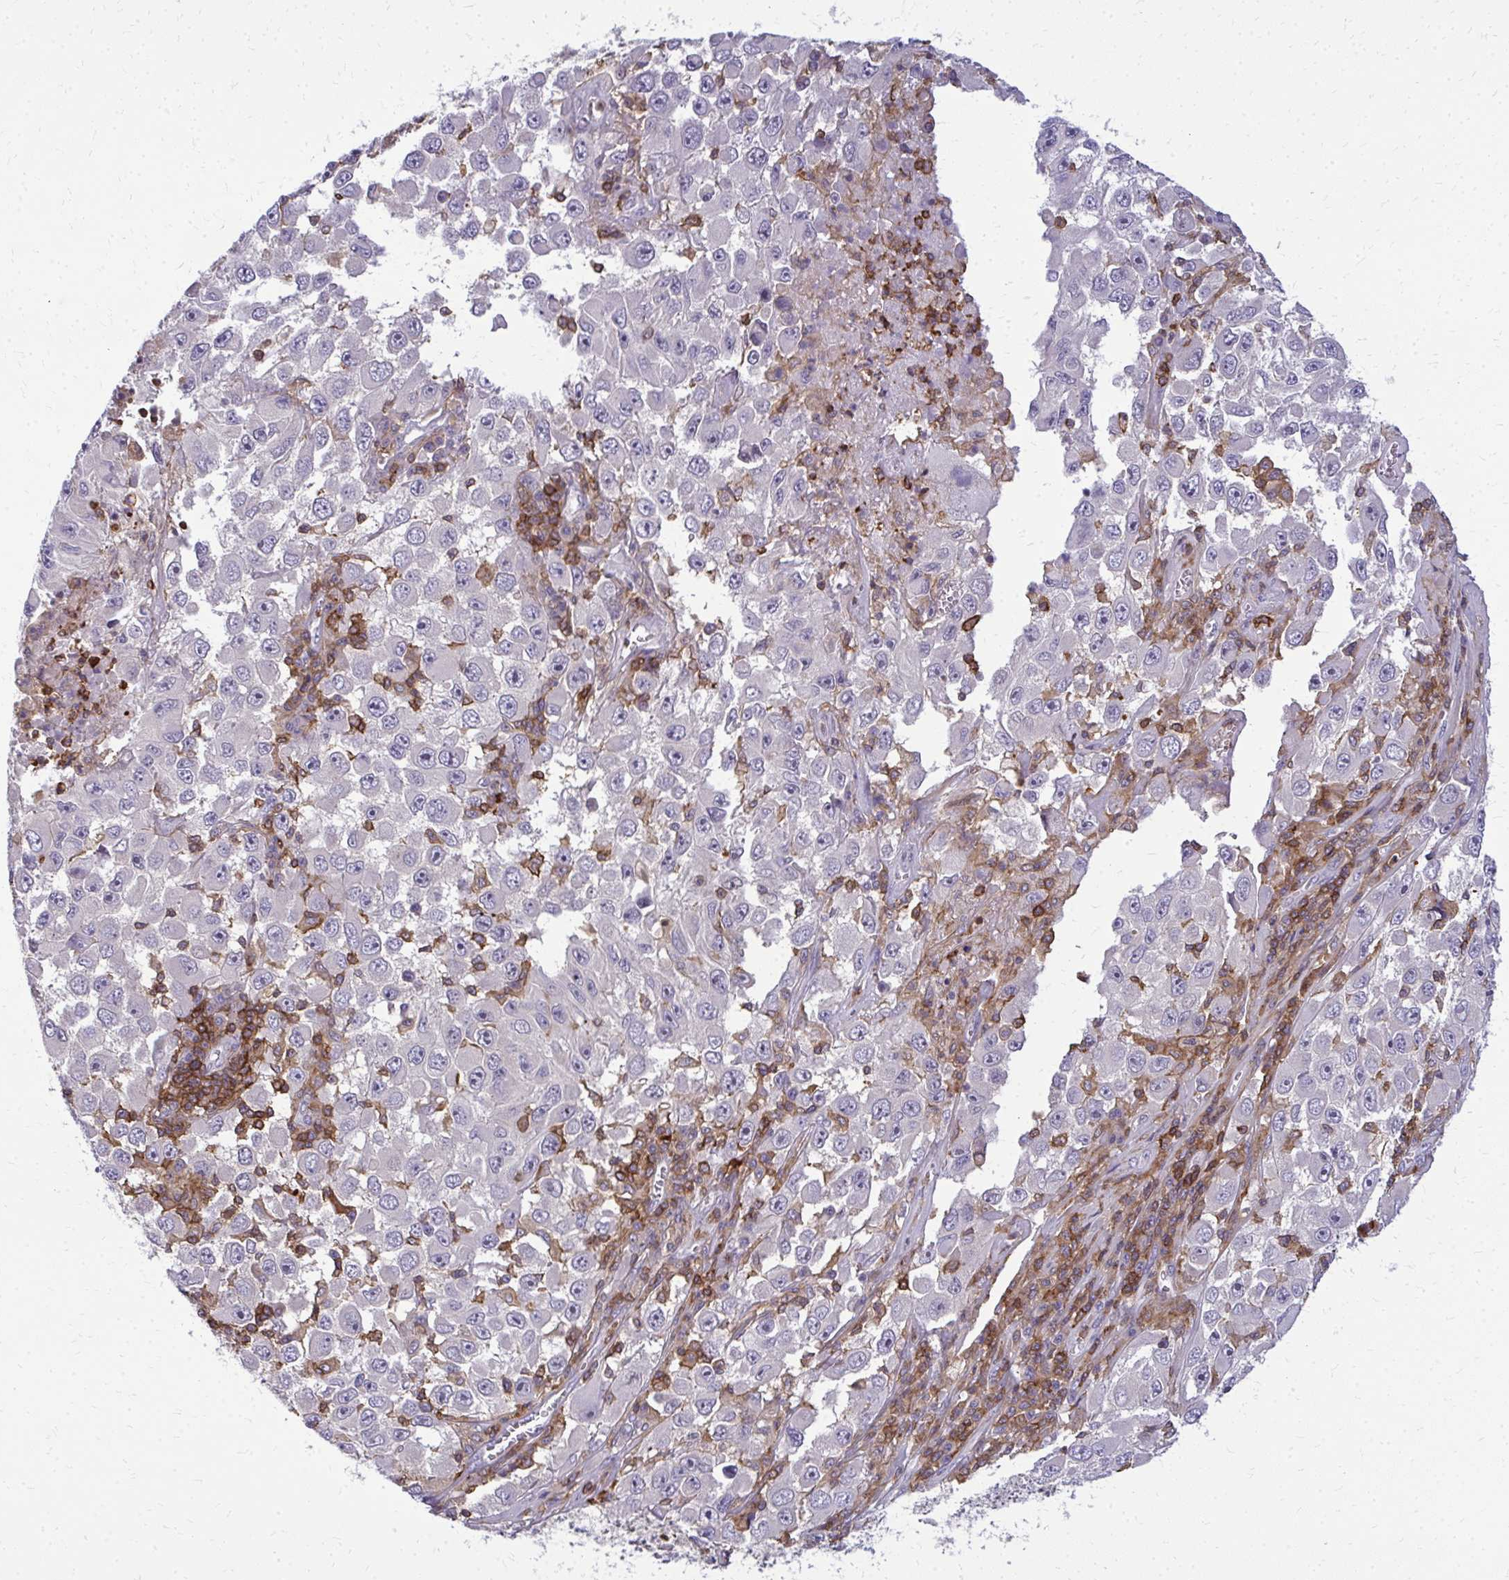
{"staining": {"intensity": "negative", "quantity": "none", "location": "none"}, "tissue": "melanoma", "cell_type": "Tumor cells", "image_type": "cancer", "snomed": [{"axis": "morphology", "description": "Malignant melanoma, Metastatic site"}, {"axis": "topography", "description": "Lymph node"}], "caption": "Immunohistochemistry (IHC) image of neoplastic tissue: human malignant melanoma (metastatic site) stained with DAB reveals no significant protein expression in tumor cells. Brightfield microscopy of IHC stained with DAB (brown) and hematoxylin (blue), captured at high magnification.", "gene": "AP5M1", "patient": {"sex": "female", "age": 67}}